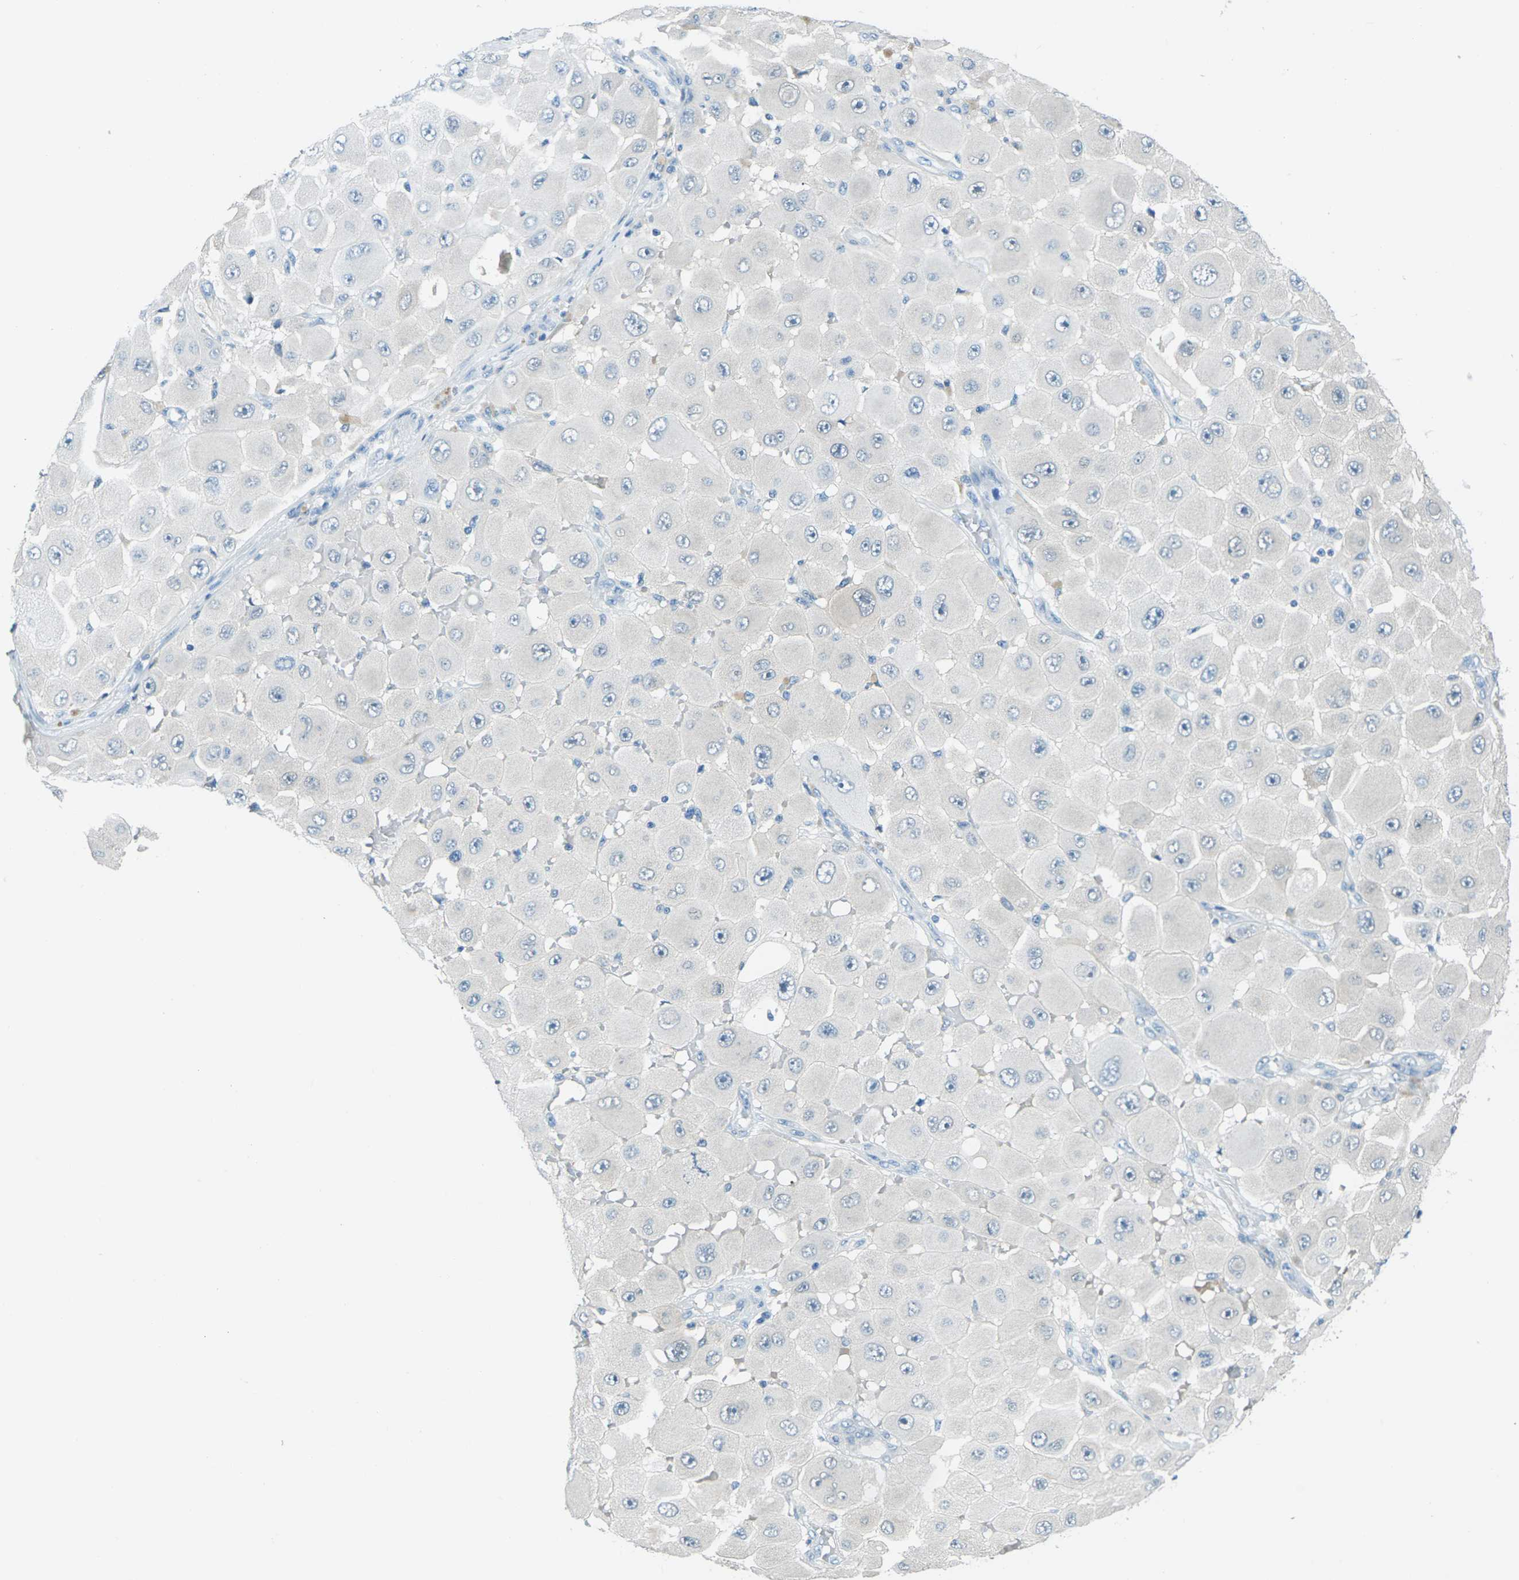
{"staining": {"intensity": "negative", "quantity": "none", "location": "none"}, "tissue": "melanoma", "cell_type": "Tumor cells", "image_type": "cancer", "snomed": [{"axis": "morphology", "description": "Malignant melanoma, NOS"}, {"axis": "topography", "description": "Skin"}], "caption": "Human malignant melanoma stained for a protein using immunohistochemistry (IHC) exhibits no staining in tumor cells.", "gene": "NANOS2", "patient": {"sex": "female", "age": 81}}